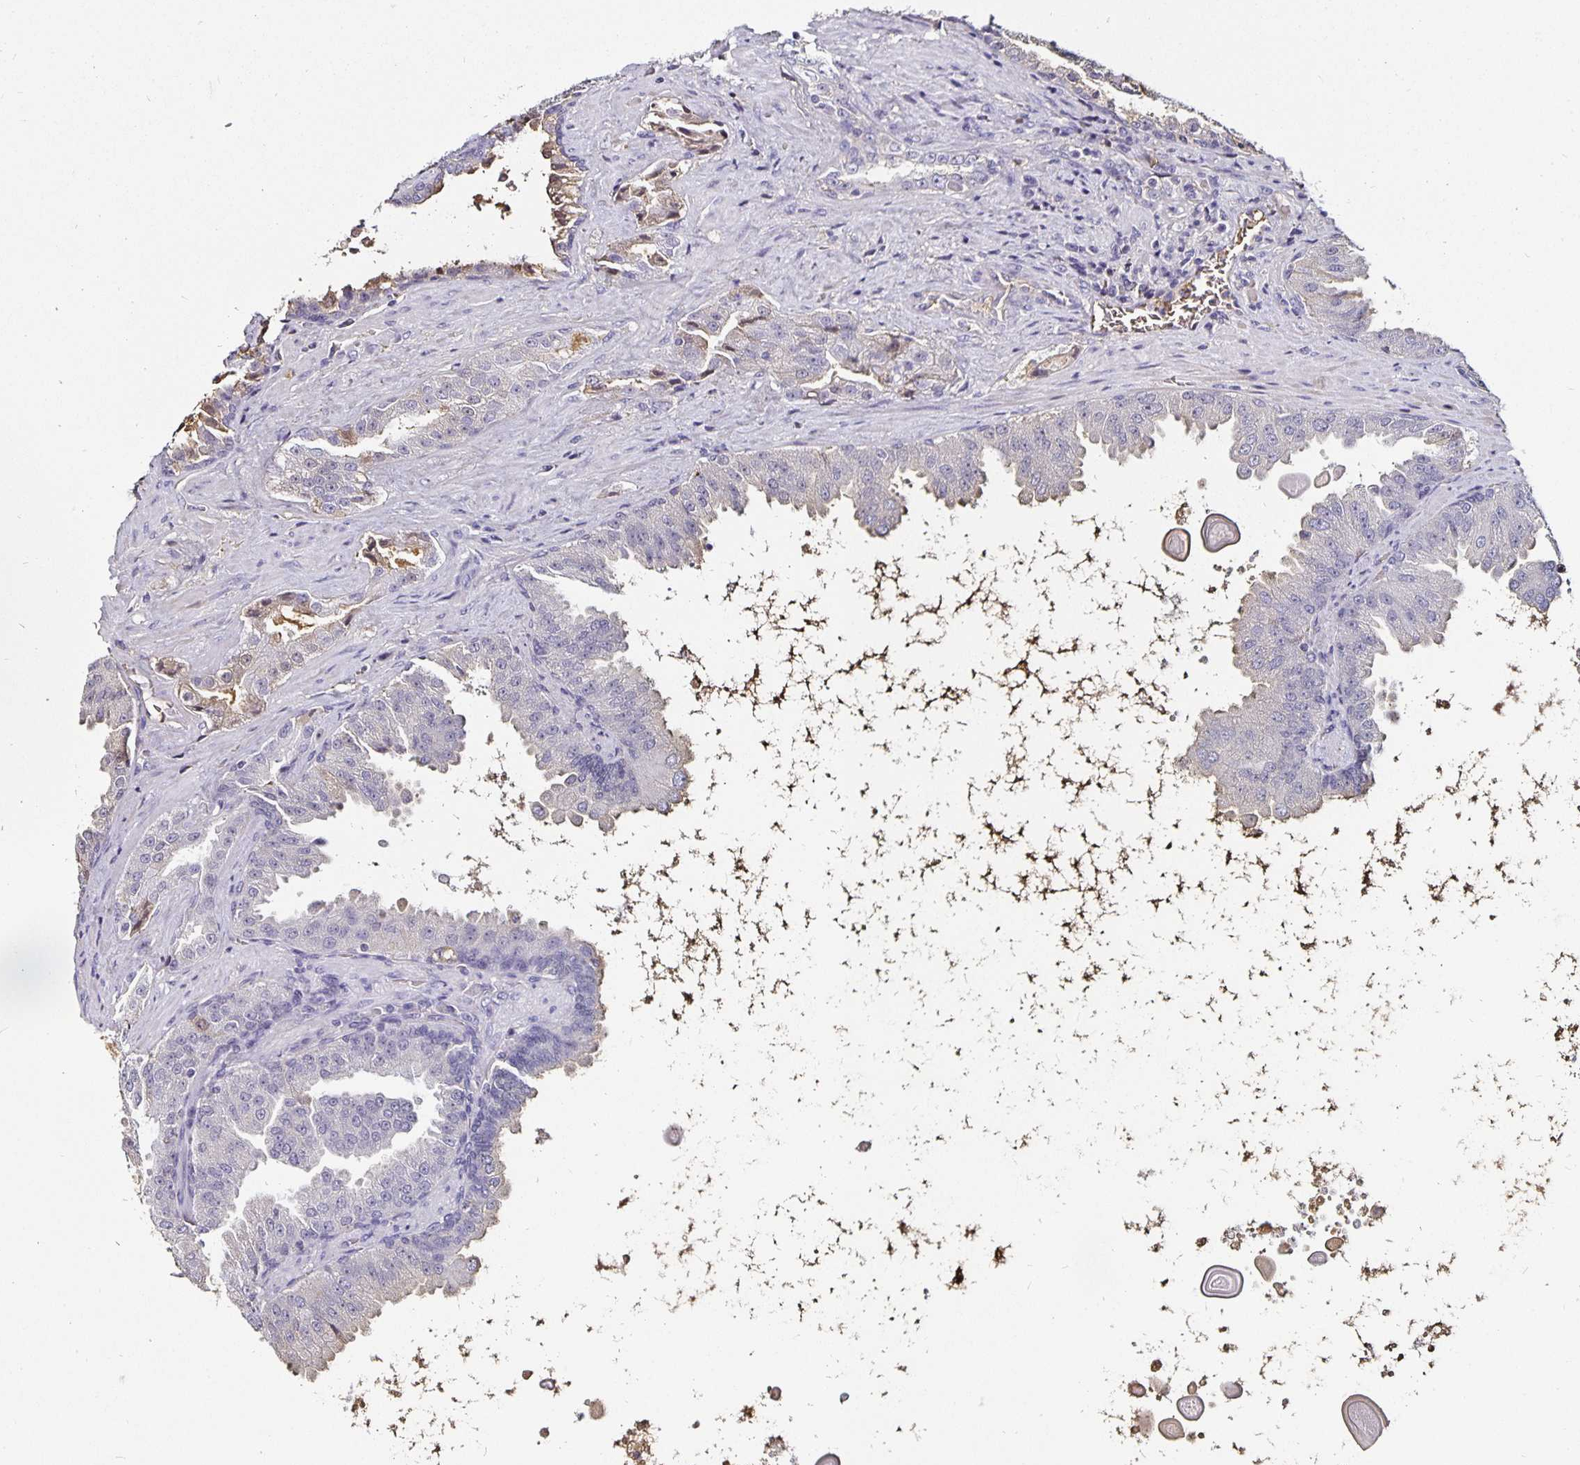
{"staining": {"intensity": "negative", "quantity": "none", "location": "none"}, "tissue": "prostate cancer", "cell_type": "Tumor cells", "image_type": "cancer", "snomed": [{"axis": "morphology", "description": "Adenocarcinoma, Low grade"}, {"axis": "topography", "description": "Prostate"}], "caption": "Human prostate low-grade adenocarcinoma stained for a protein using IHC exhibits no staining in tumor cells.", "gene": "TTR", "patient": {"sex": "male", "age": 67}}